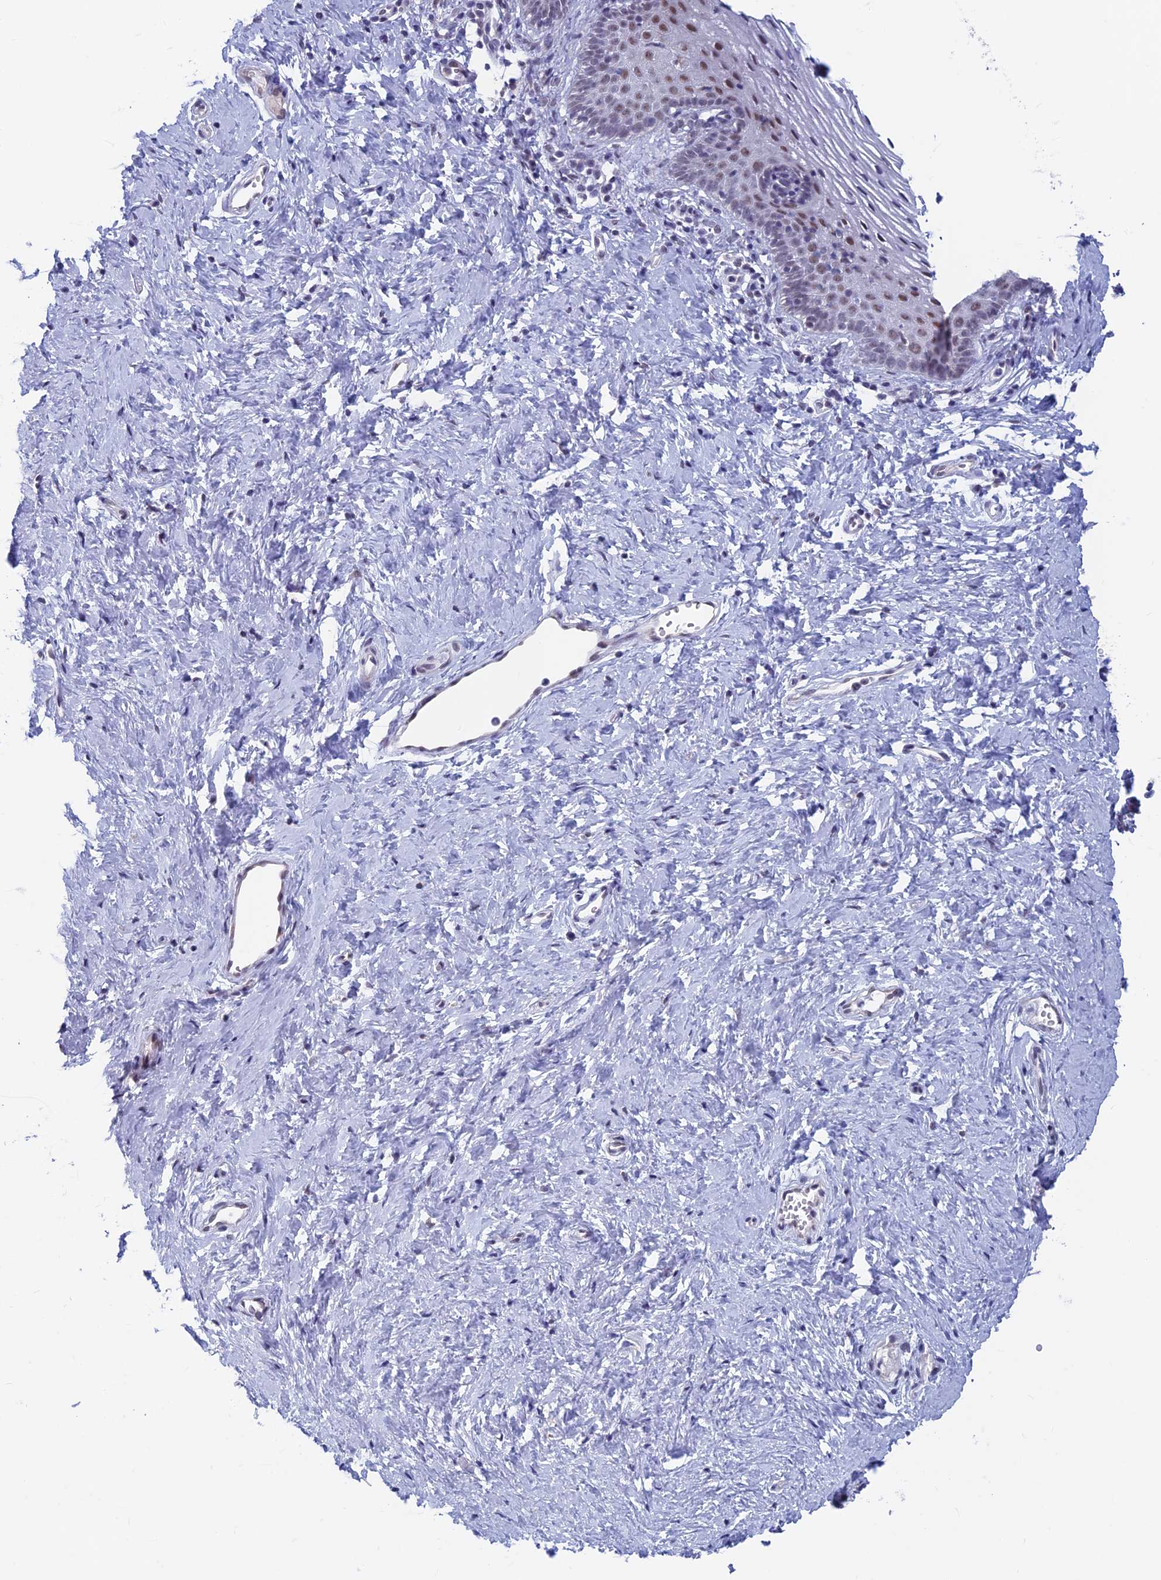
{"staining": {"intensity": "moderate", "quantity": "<25%", "location": "nuclear"}, "tissue": "vagina", "cell_type": "Squamous epithelial cells", "image_type": "normal", "snomed": [{"axis": "morphology", "description": "Normal tissue, NOS"}, {"axis": "topography", "description": "Vagina"}], "caption": "Protein expression analysis of normal human vagina reveals moderate nuclear expression in about <25% of squamous epithelial cells.", "gene": "ASH2L", "patient": {"sex": "female", "age": 32}}